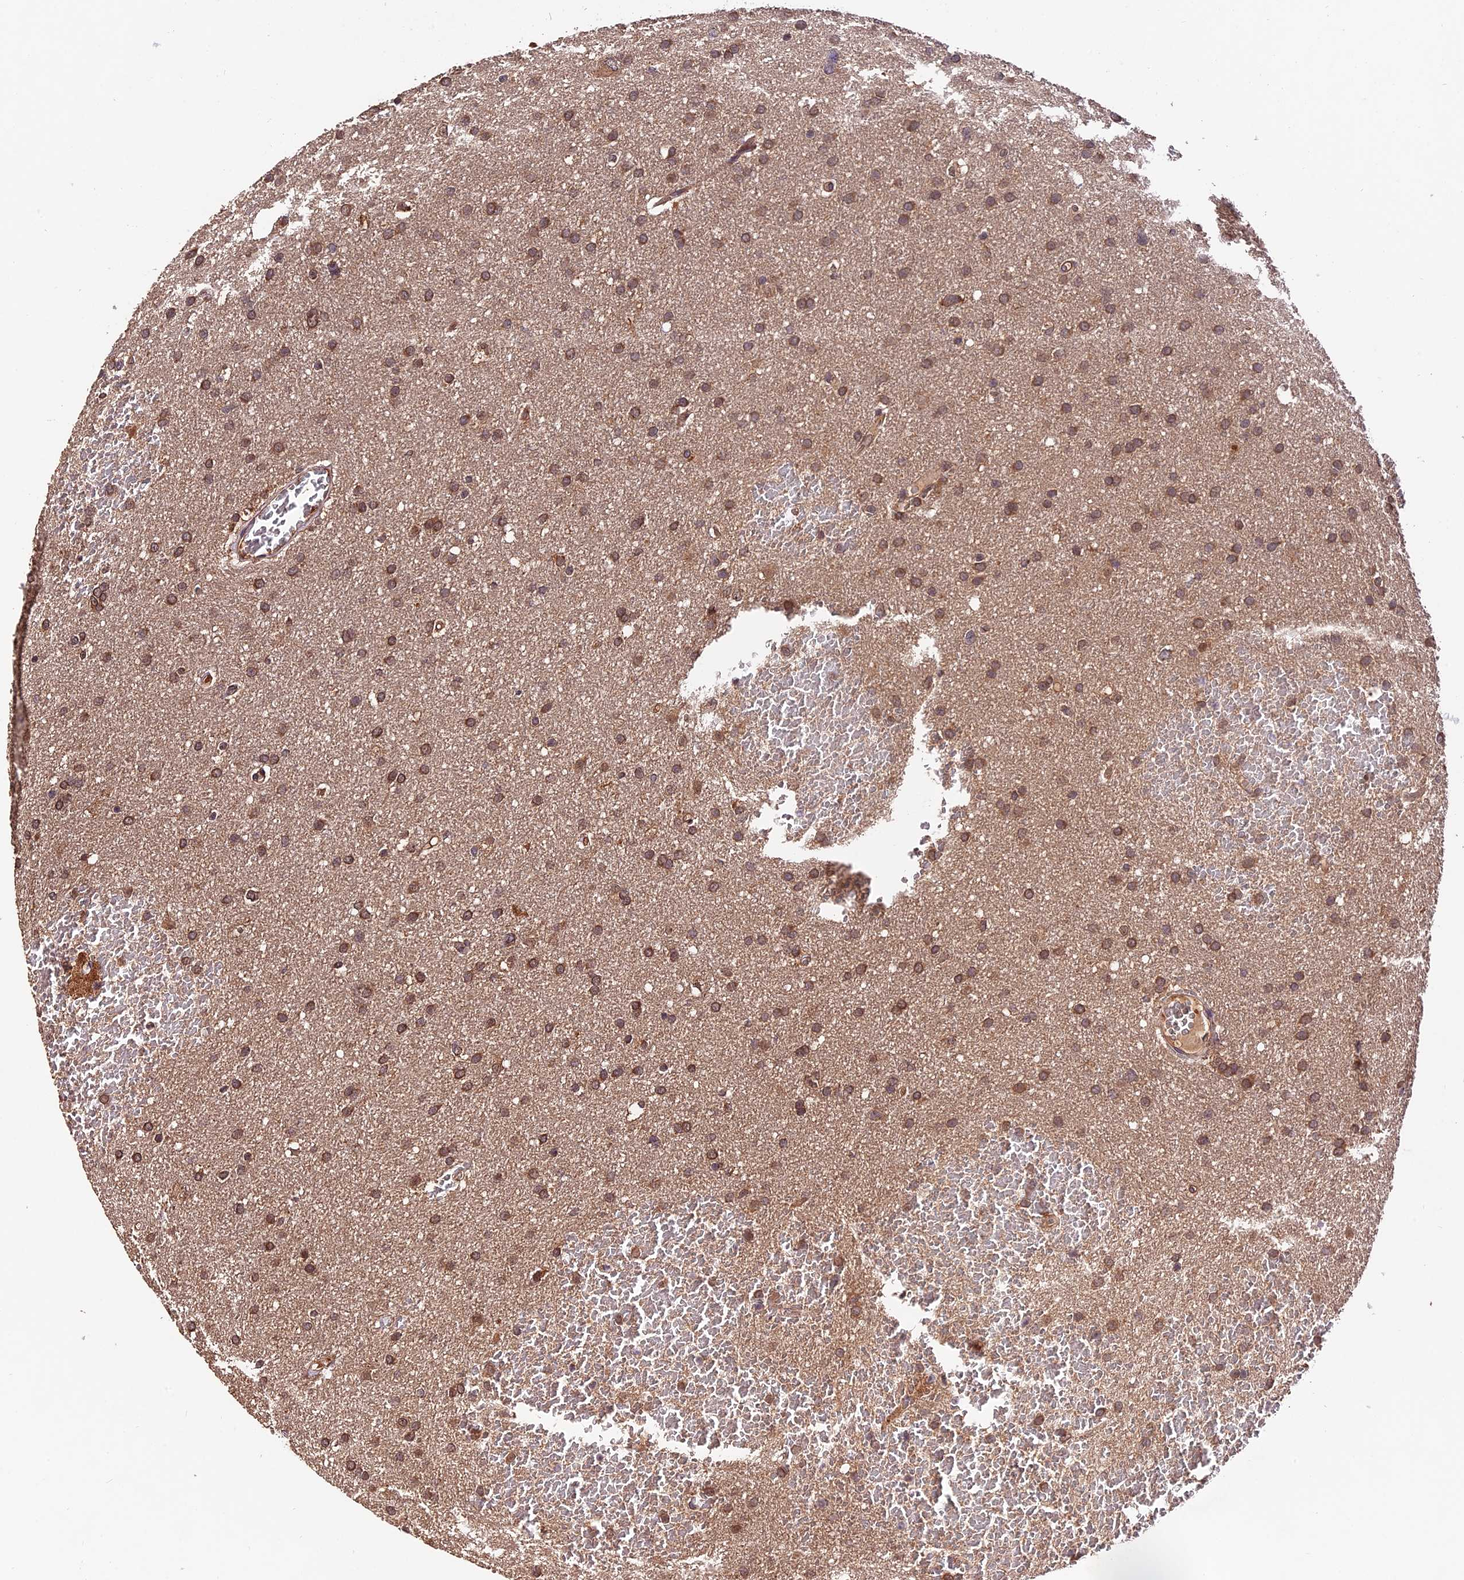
{"staining": {"intensity": "moderate", "quantity": ">75%", "location": "cytoplasmic/membranous"}, "tissue": "glioma", "cell_type": "Tumor cells", "image_type": "cancer", "snomed": [{"axis": "morphology", "description": "Glioma, malignant, High grade"}, {"axis": "topography", "description": "Cerebral cortex"}], "caption": "Malignant high-grade glioma stained for a protein exhibits moderate cytoplasmic/membranous positivity in tumor cells. The protein is stained brown, and the nuclei are stained in blue (DAB IHC with brightfield microscopy, high magnification).", "gene": "TRMT1", "patient": {"sex": "female", "age": 36}}